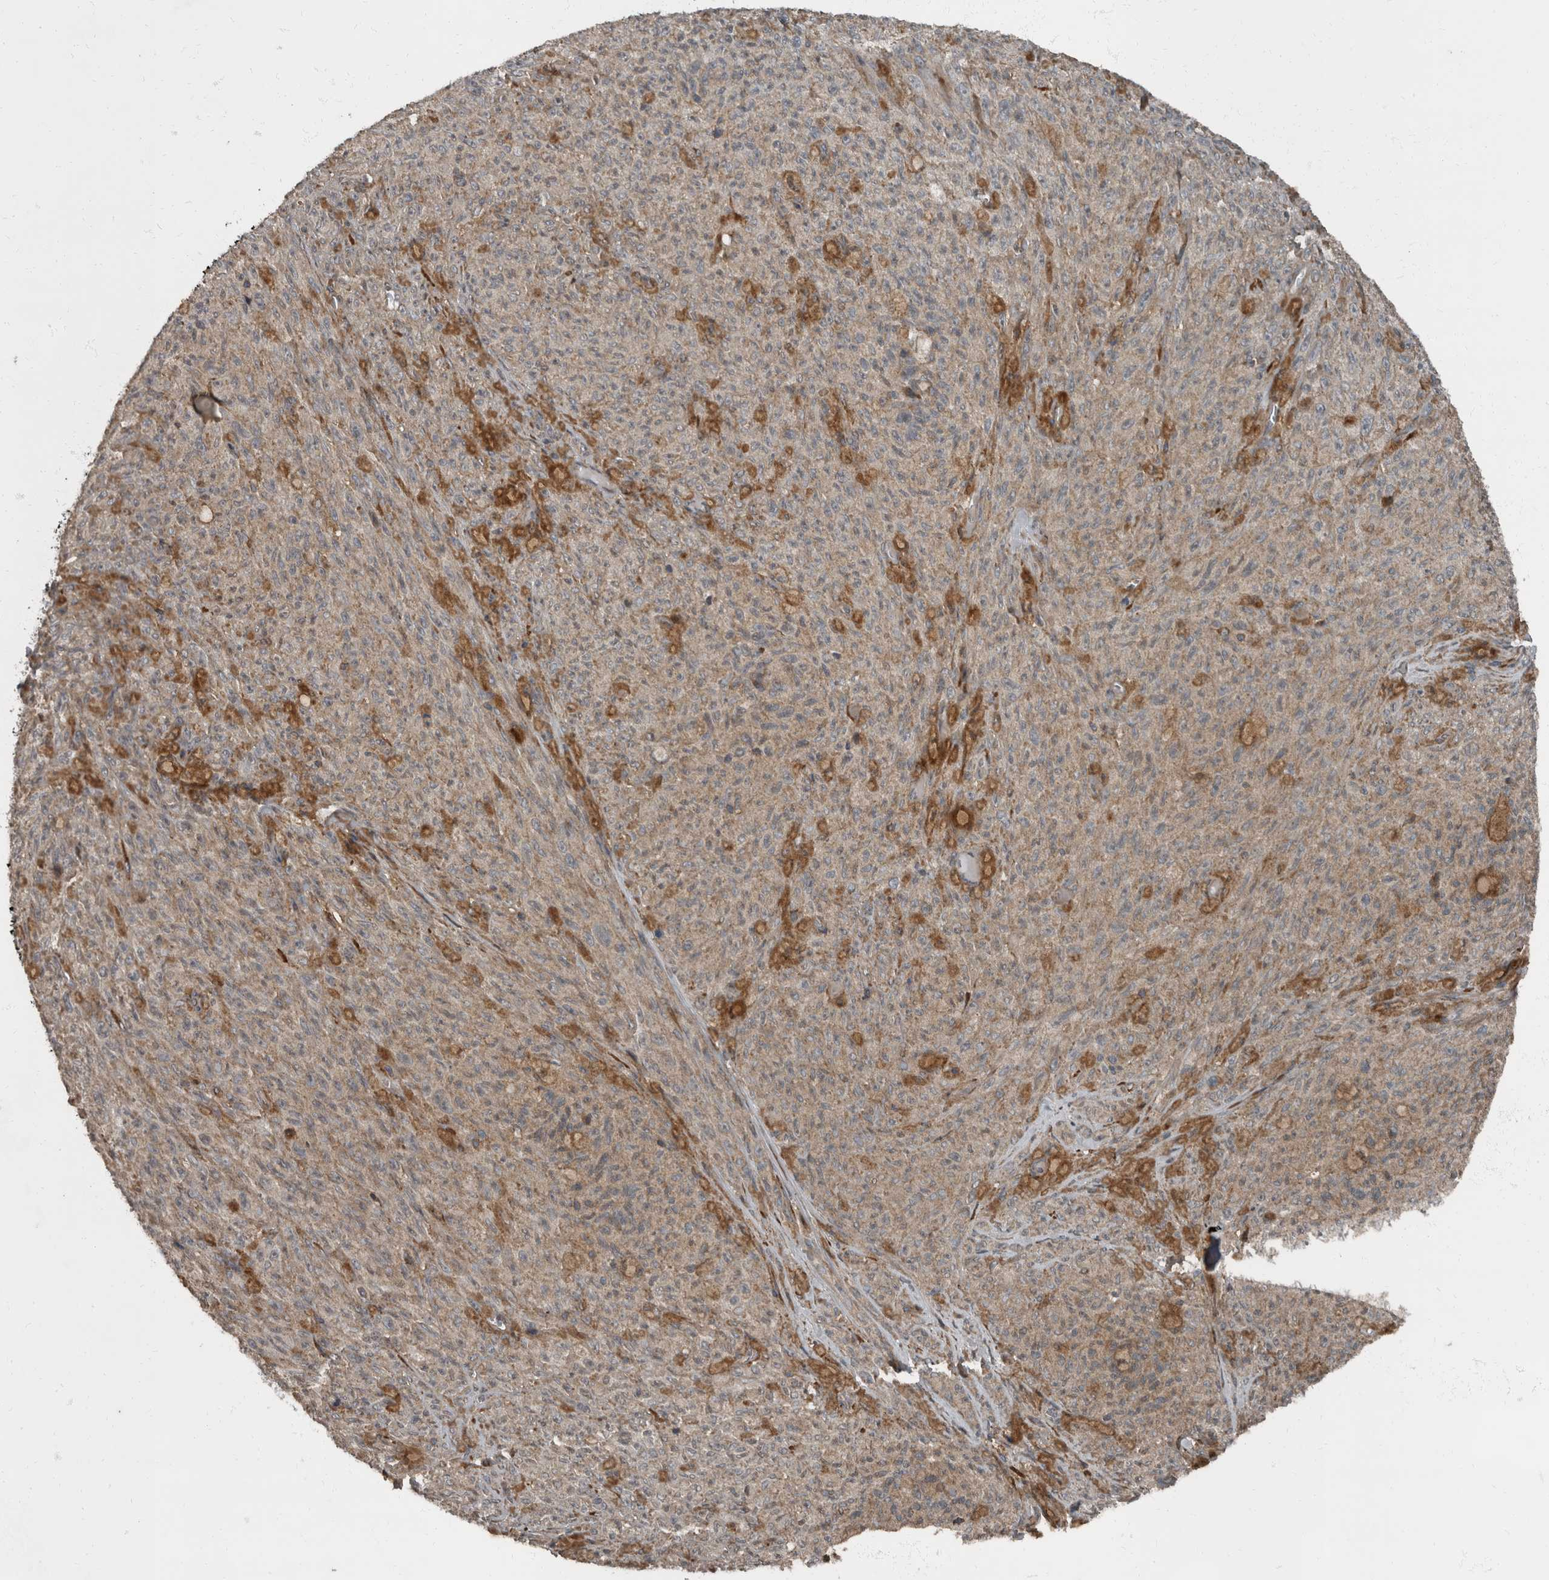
{"staining": {"intensity": "weak", "quantity": ">75%", "location": "cytoplasmic/membranous"}, "tissue": "melanoma", "cell_type": "Tumor cells", "image_type": "cancer", "snomed": [{"axis": "morphology", "description": "Malignant melanoma, NOS"}, {"axis": "topography", "description": "Skin"}], "caption": "Human melanoma stained for a protein (brown) demonstrates weak cytoplasmic/membranous positive staining in about >75% of tumor cells.", "gene": "RABGGTB", "patient": {"sex": "female", "age": 82}}